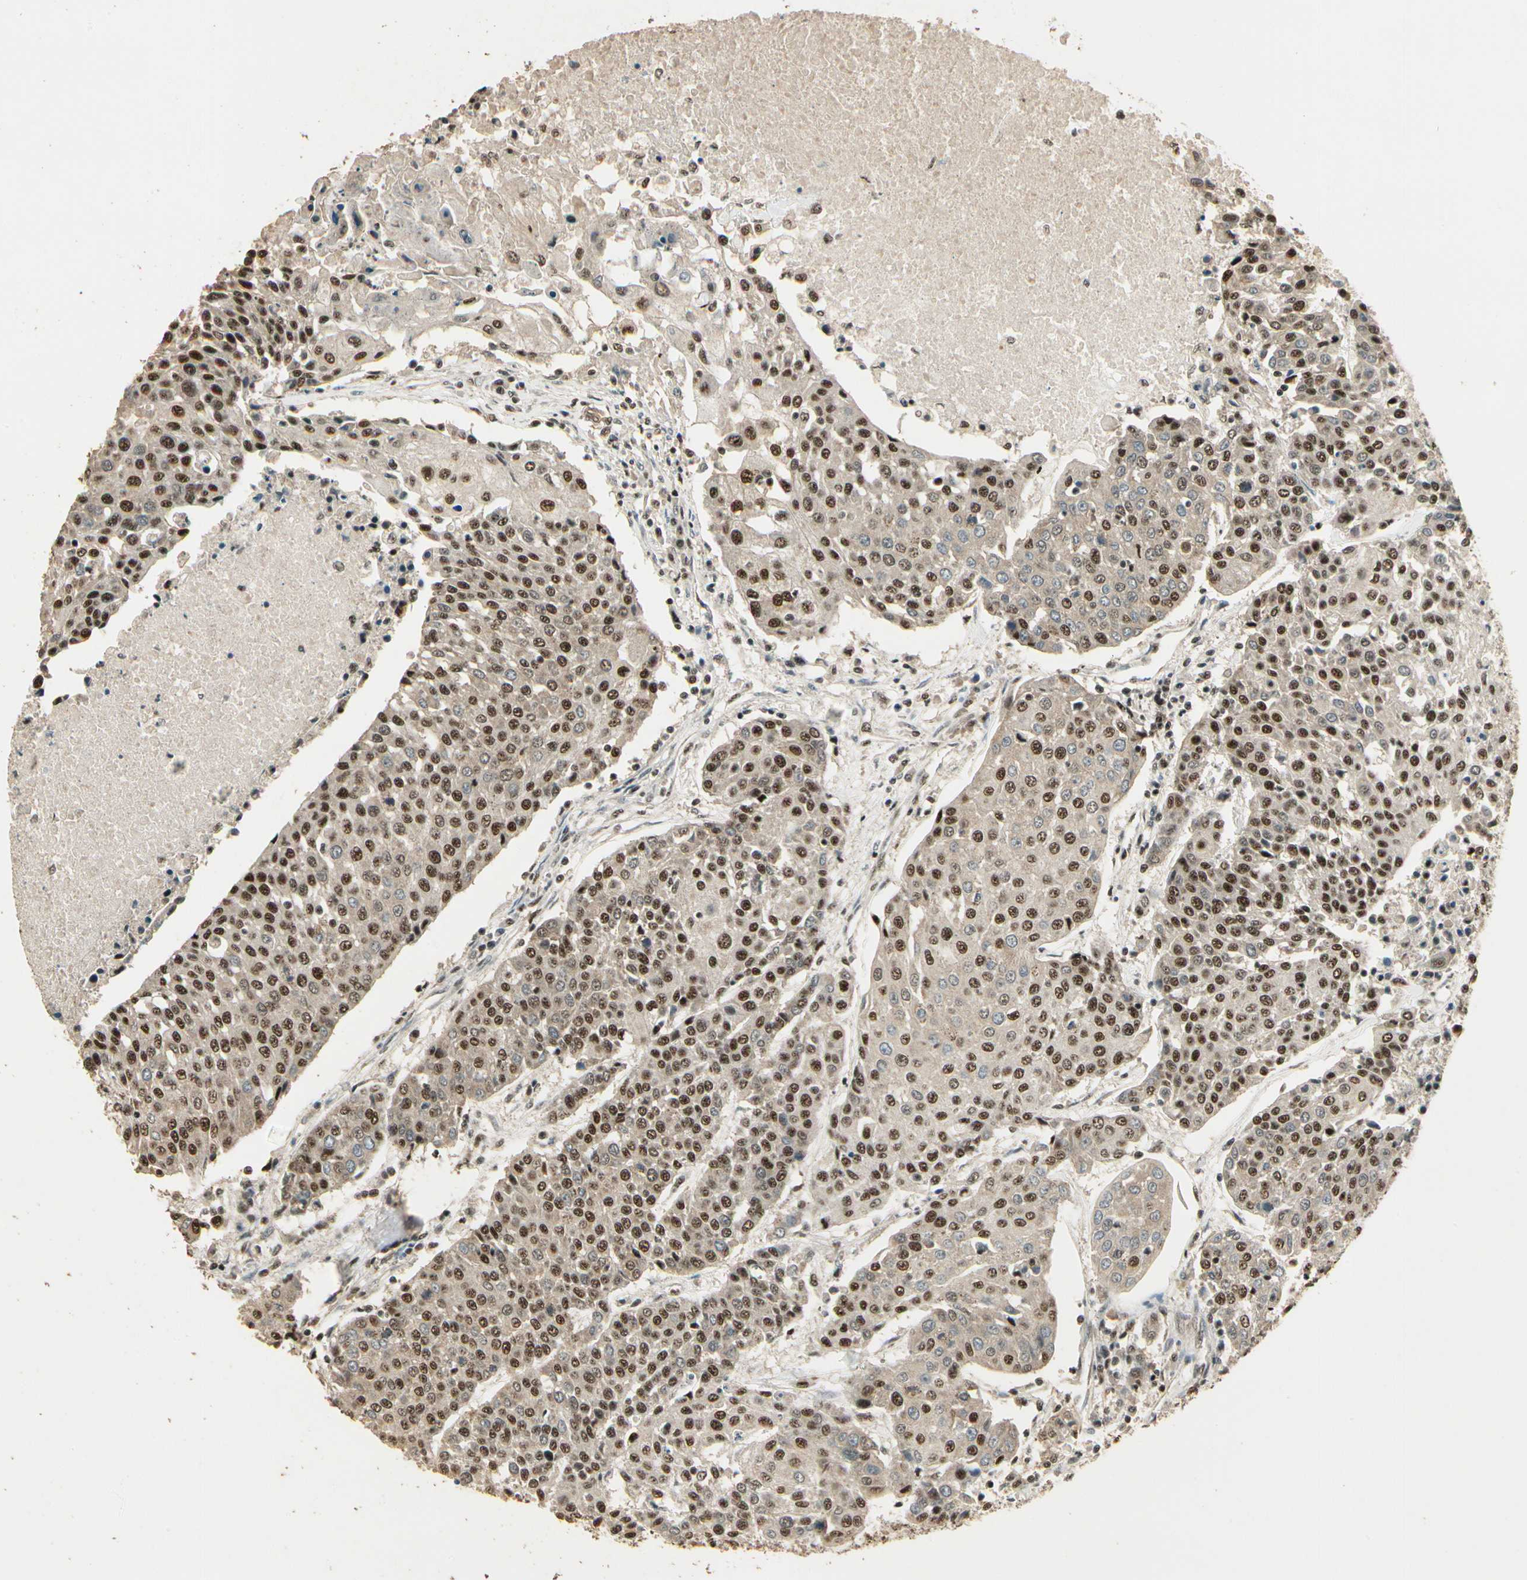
{"staining": {"intensity": "moderate", "quantity": ">75%", "location": "nuclear"}, "tissue": "urothelial cancer", "cell_type": "Tumor cells", "image_type": "cancer", "snomed": [{"axis": "morphology", "description": "Urothelial carcinoma, High grade"}, {"axis": "topography", "description": "Urinary bladder"}], "caption": "A micrograph of human urothelial cancer stained for a protein demonstrates moderate nuclear brown staining in tumor cells. (Brightfield microscopy of DAB IHC at high magnification).", "gene": "RBM25", "patient": {"sex": "female", "age": 85}}